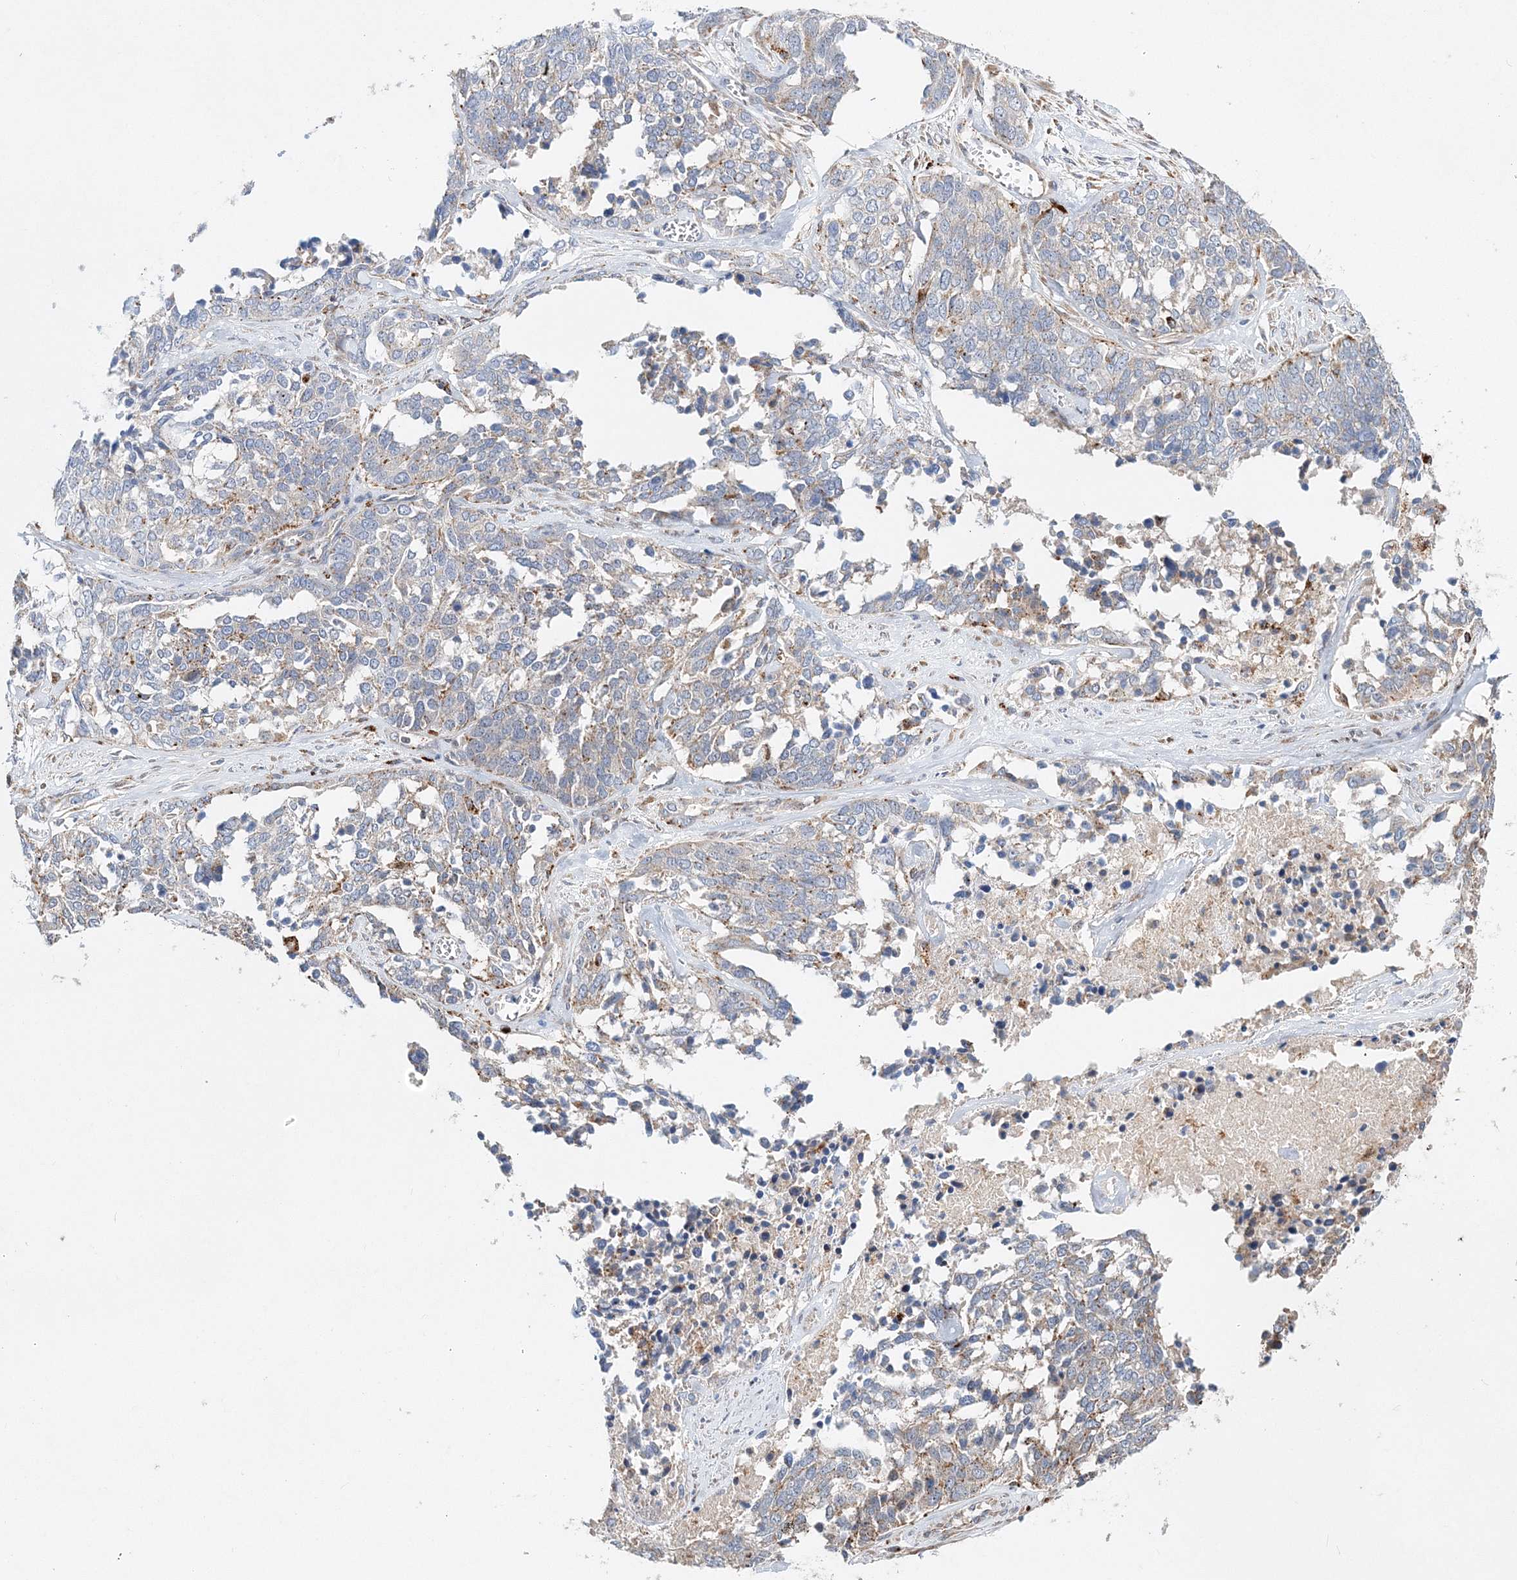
{"staining": {"intensity": "weak", "quantity": "25%-75%", "location": "cytoplasmic/membranous"}, "tissue": "ovarian cancer", "cell_type": "Tumor cells", "image_type": "cancer", "snomed": [{"axis": "morphology", "description": "Cystadenocarcinoma, serous, NOS"}, {"axis": "topography", "description": "Ovary"}], "caption": "A low amount of weak cytoplasmic/membranous expression is identified in approximately 25%-75% of tumor cells in ovarian cancer (serous cystadenocarcinoma) tissue. Immunohistochemistry stains the protein in brown and the nuclei are stained blue.", "gene": "C3orf38", "patient": {"sex": "female", "age": 44}}